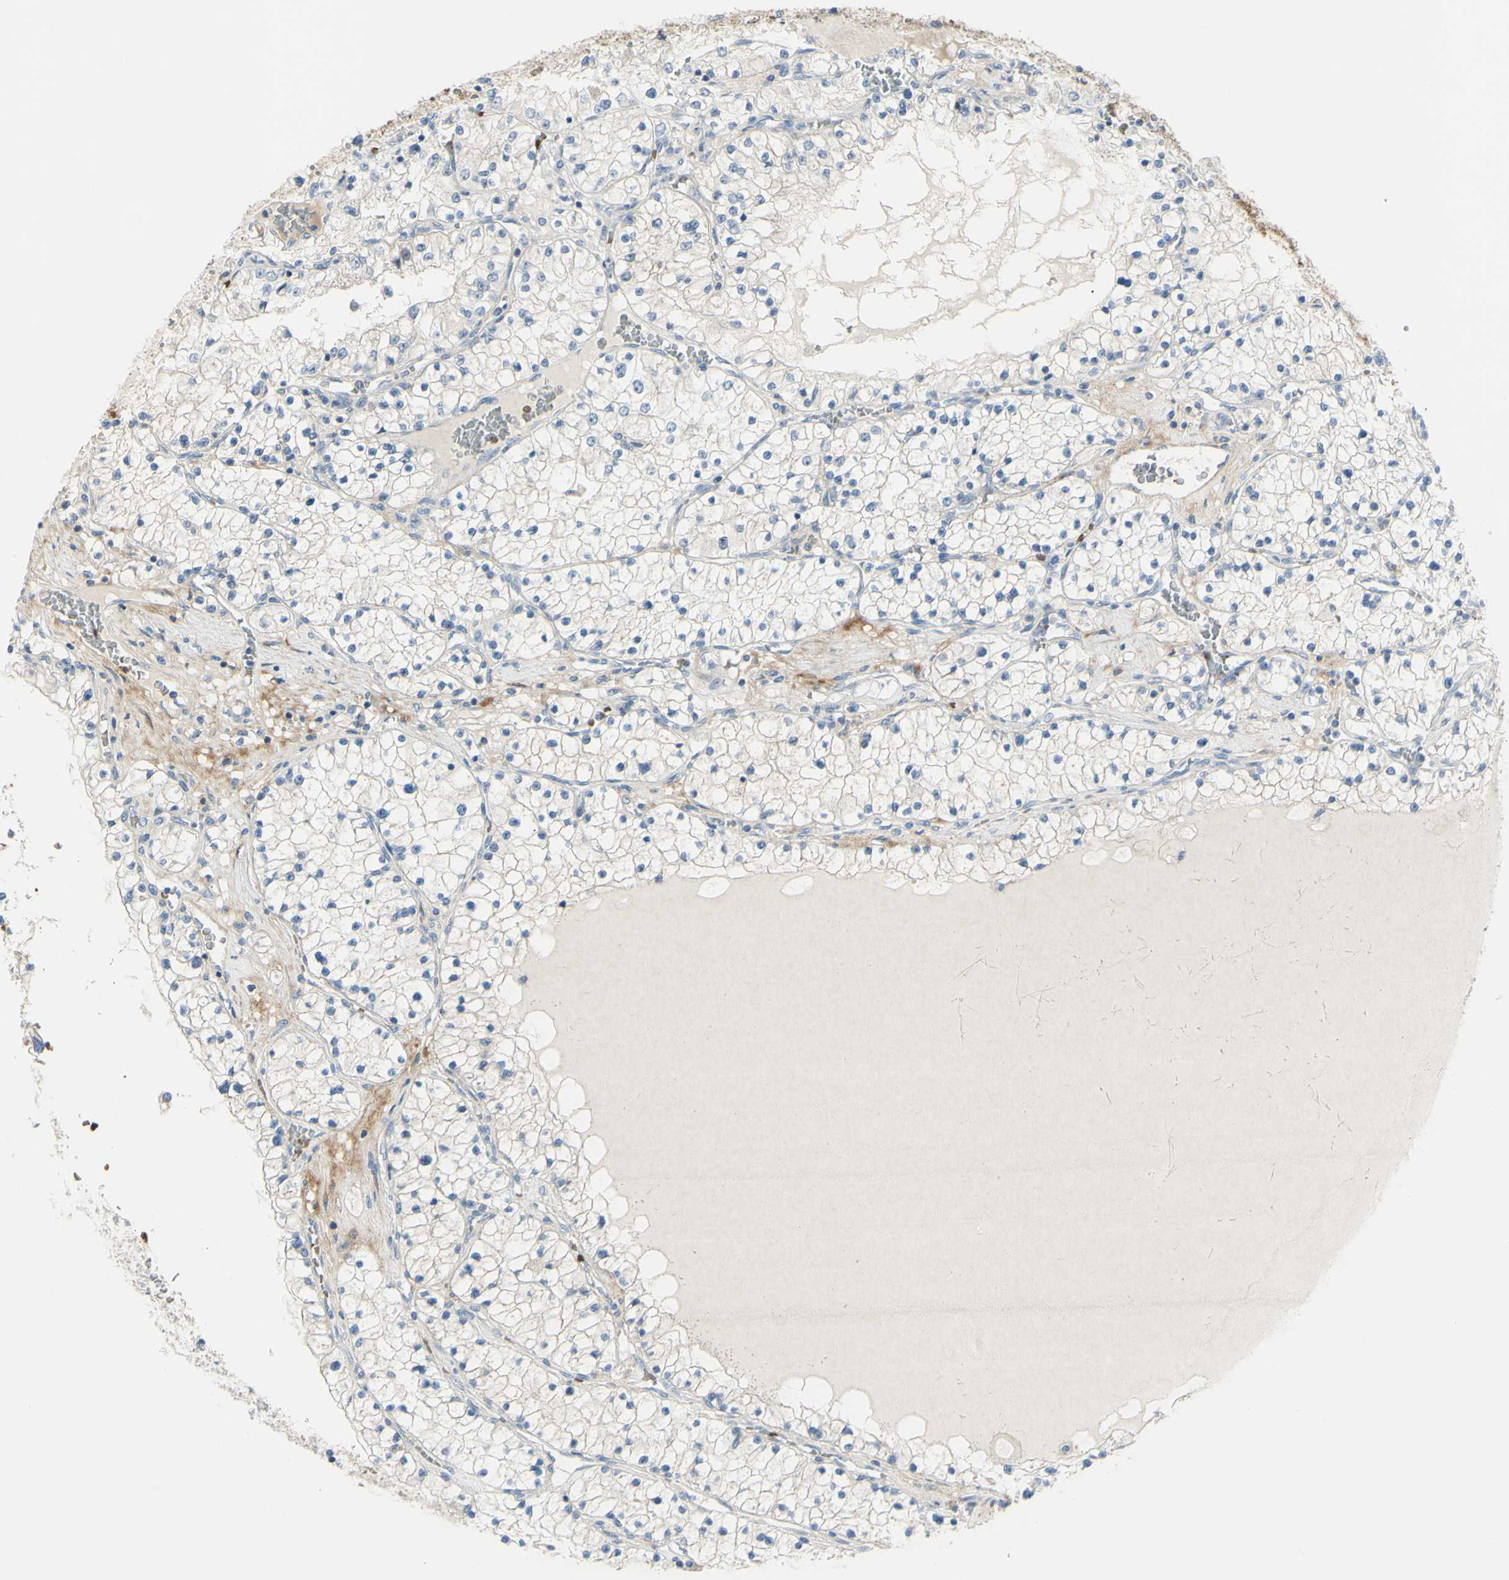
{"staining": {"intensity": "negative", "quantity": "none", "location": "none"}, "tissue": "renal cancer", "cell_type": "Tumor cells", "image_type": "cancer", "snomed": [{"axis": "morphology", "description": "Adenocarcinoma, NOS"}, {"axis": "topography", "description": "Kidney"}], "caption": "Tumor cells show no significant protein staining in renal cancer (adenocarcinoma).", "gene": "NCBP2L", "patient": {"sex": "male", "age": 68}}